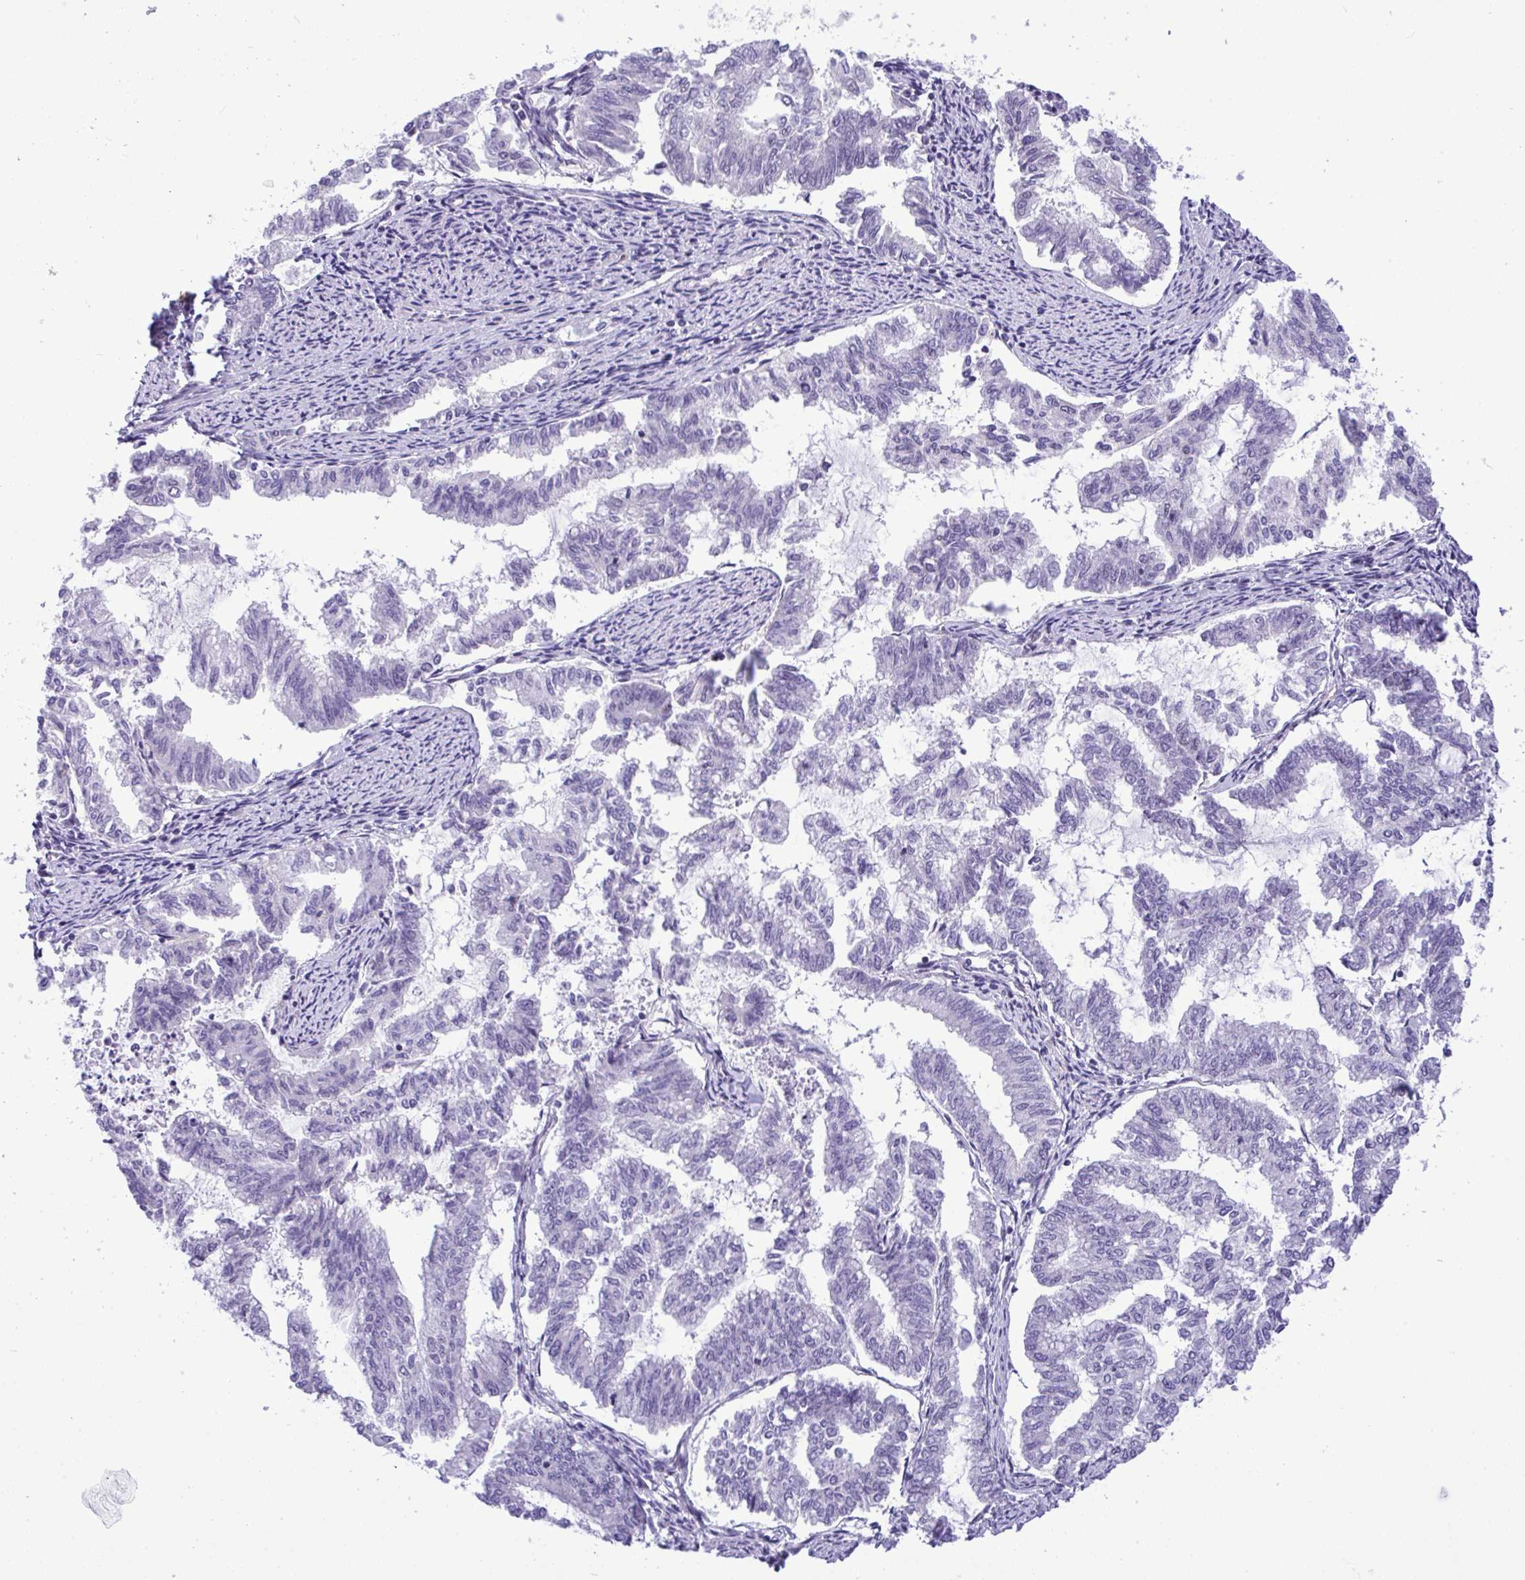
{"staining": {"intensity": "negative", "quantity": "none", "location": "none"}, "tissue": "endometrial cancer", "cell_type": "Tumor cells", "image_type": "cancer", "snomed": [{"axis": "morphology", "description": "Adenocarcinoma, NOS"}, {"axis": "topography", "description": "Endometrium"}], "caption": "IHC photomicrograph of neoplastic tissue: endometrial cancer stained with DAB displays no significant protein expression in tumor cells. (Brightfield microscopy of DAB IHC at high magnification).", "gene": "YBX2", "patient": {"sex": "female", "age": 79}}